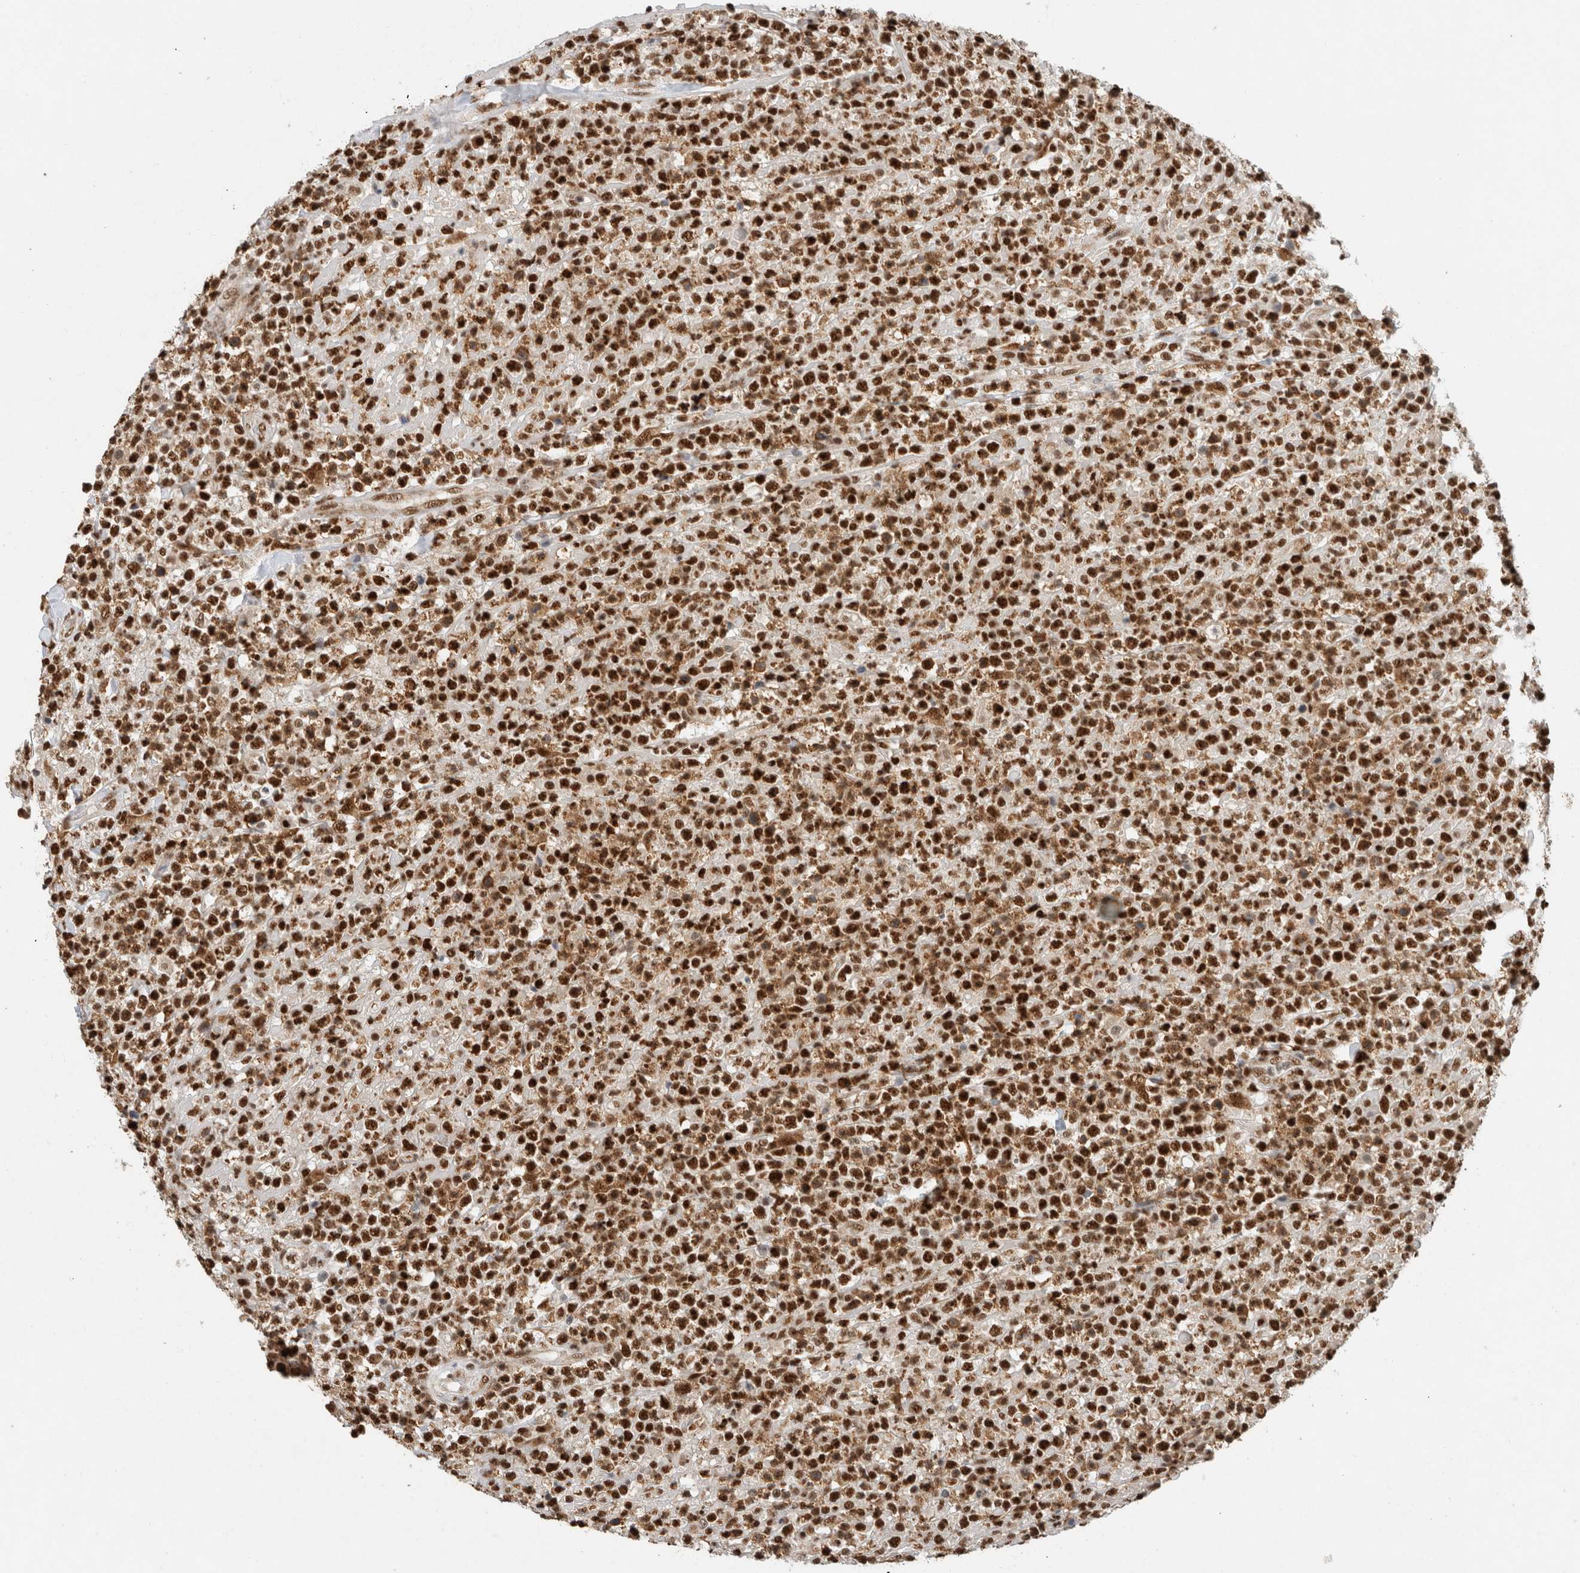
{"staining": {"intensity": "strong", "quantity": ">75%", "location": "nuclear"}, "tissue": "lymphoma", "cell_type": "Tumor cells", "image_type": "cancer", "snomed": [{"axis": "morphology", "description": "Malignant lymphoma, non-Hodgkin's type, High grade"}, {"axis": "topography", "description": "Colon"}], "caption": "High-grade malignant lymphoma, non-Hodgkin's type tissue demonstrates strong nuclear positivity in about >75% of tumor cells (Stains: DAB (3,3'-diaminobenzidine) in brown, nuclei in blue, Microscopy: brightfield microscopy at high magnification).", "gene": "DDX42", "patient": {"sex": "female", "age": 53}}